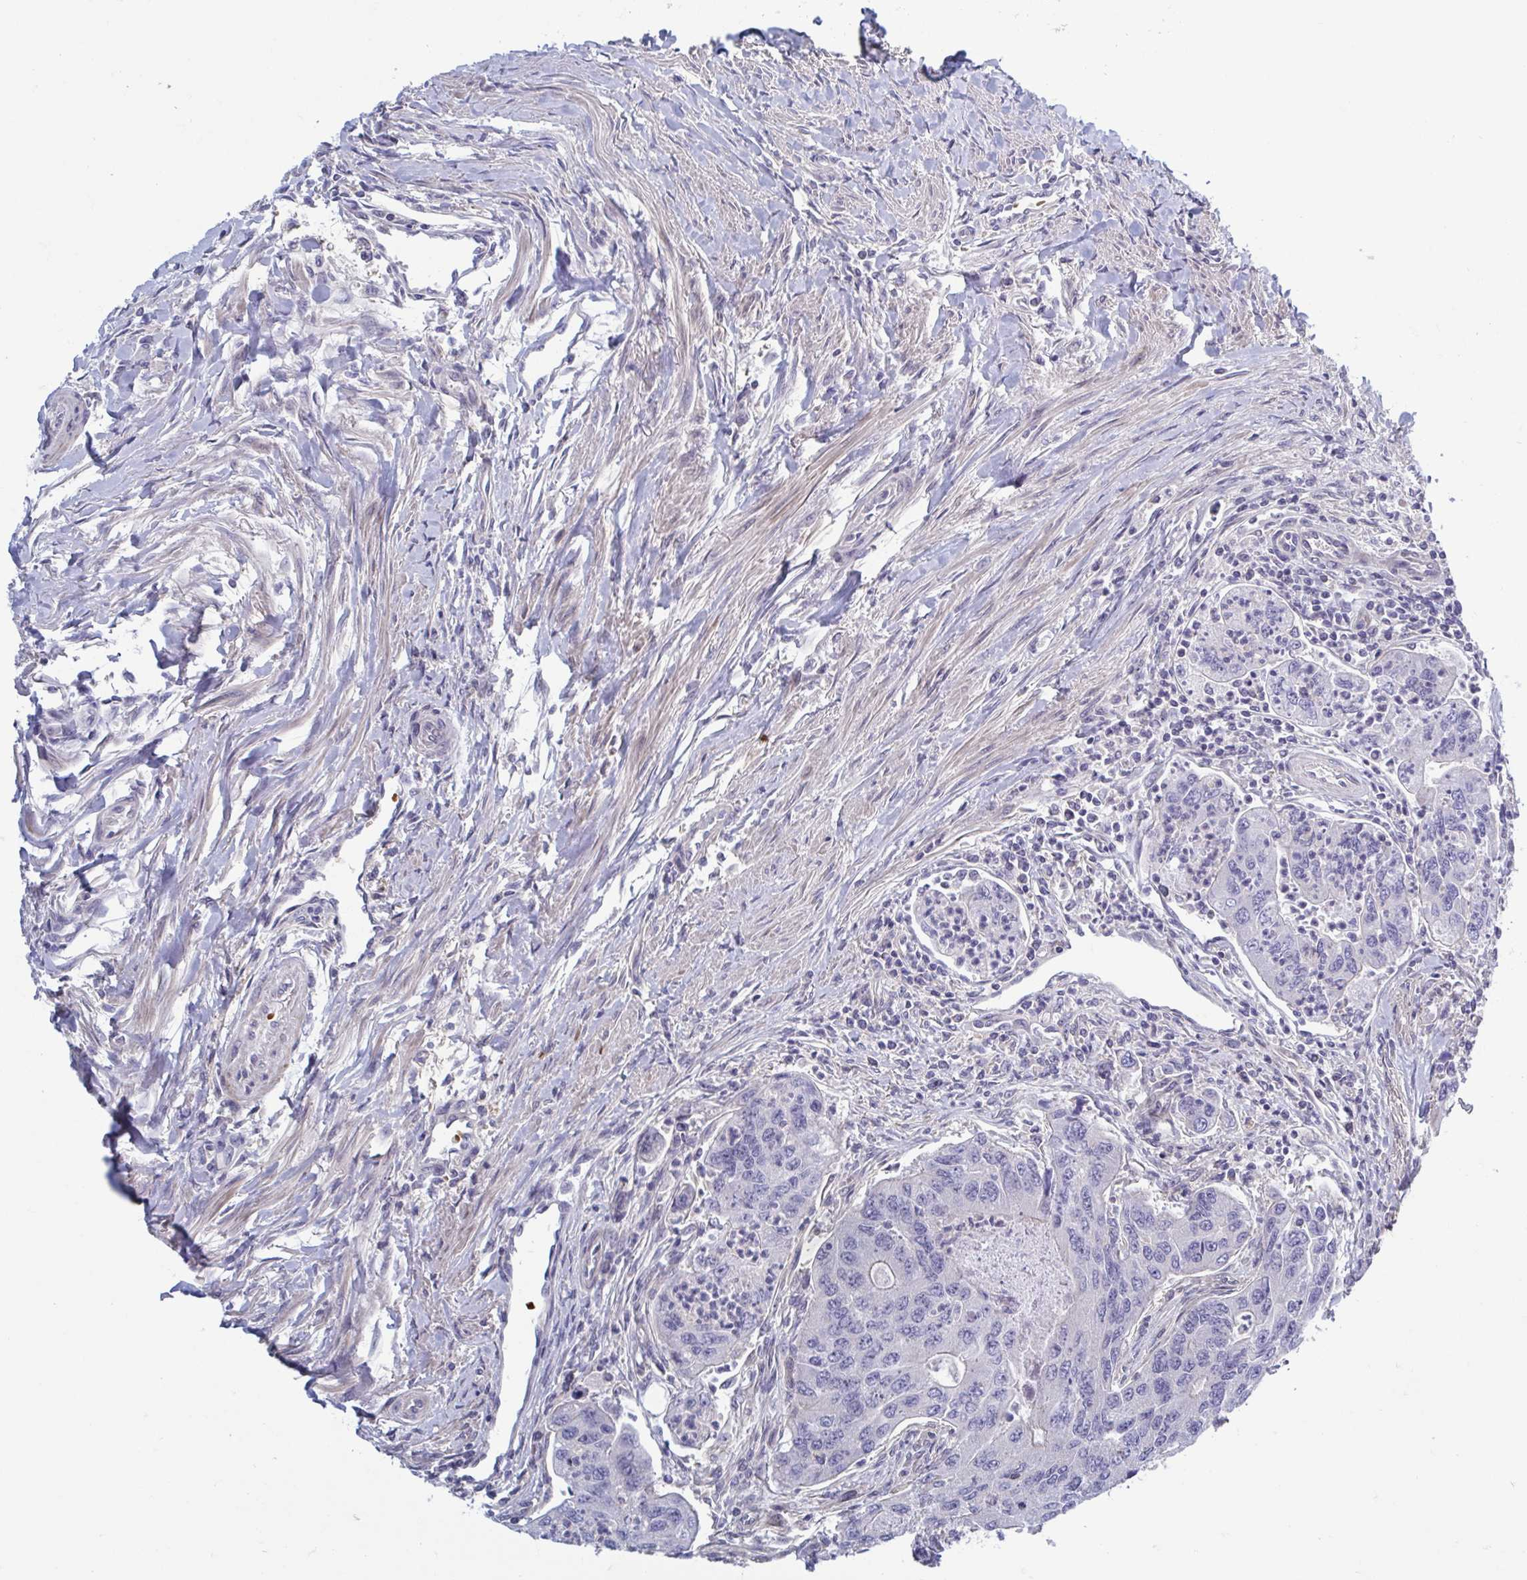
{"staining": {"intensity": "negative", "quantity": "none", "location": "none"}, "tissue": "colorectal cancer", "cell_type": "Tumor cells", "image_type": "cancer", "snomed": [{"axis": "morphology", "description": "Adenocarcinoma, NOS"}, {"axis": "topography", "description": "Colon"}], "caption": "There is no significant positivity in tumor cells of colorectal cancer. (DAB (3,3'-diaminobenzidine) immunohistochemistry (IHC) with hematoxylin counter stain).", "gene": "LRRC38", "patient": {"sex": "female", "age": 67}}